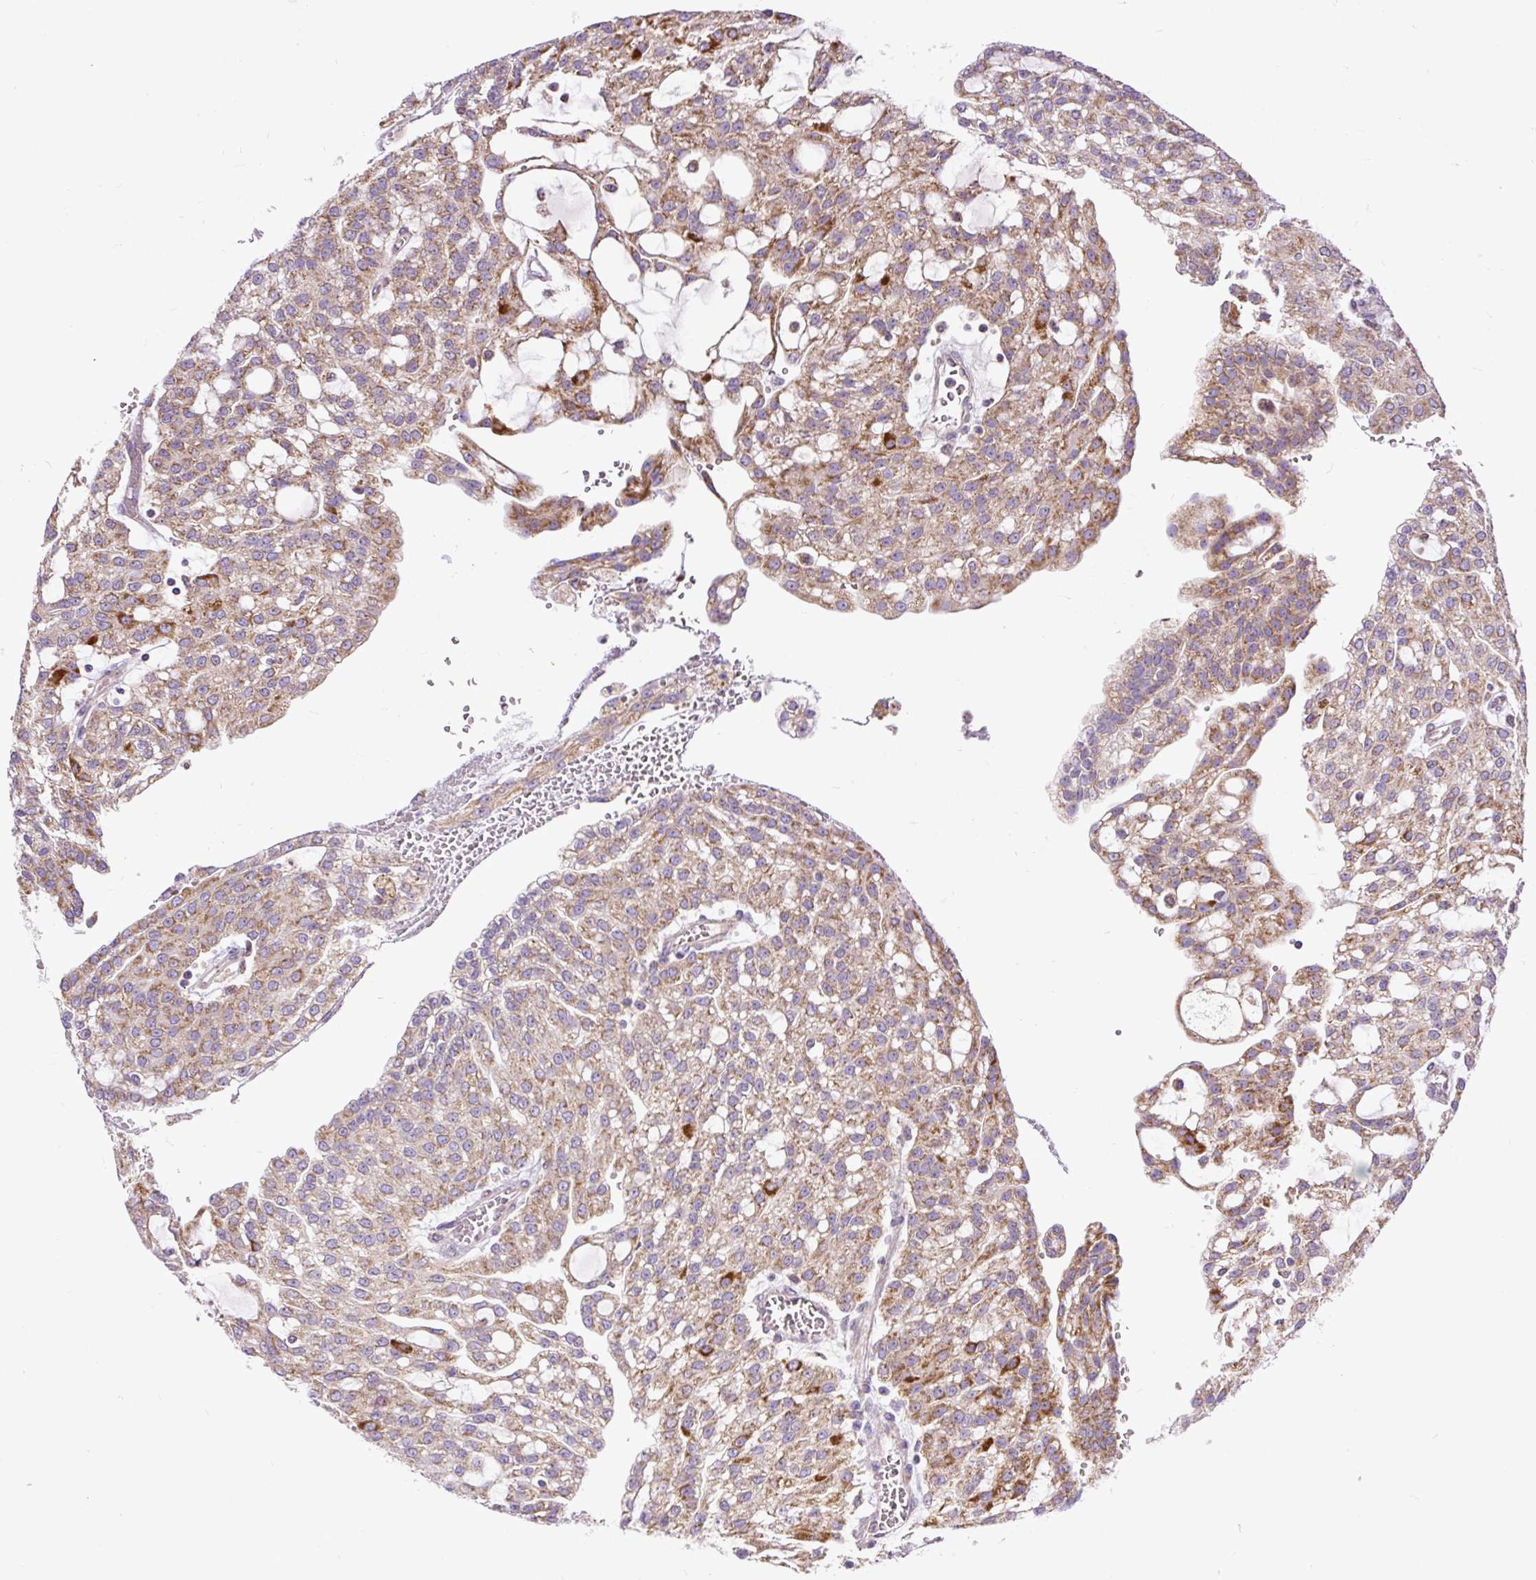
{"staining": {"intensity": "moderate", "quantity": ">75%", "location": "cytoplasmic/membranous"}, "tissue": "renal cancer", "cell_type": "Tumor cells", "image_type": "cancer", "snomed": [{"axis": "morphology", "description": "Adenocarcinoma, NOS"}, {"axis": "topography", "description": "Kidney"}], "caption": "DAB immunohistochemical staining of renal cancer (adenocarcinoma) demonstrates moderate cytoplasmic/membranous protein staining in approximately >75% of tumor cells.", "gene": "TM2D3", "patient": {"sex": "male", "age": 63}}